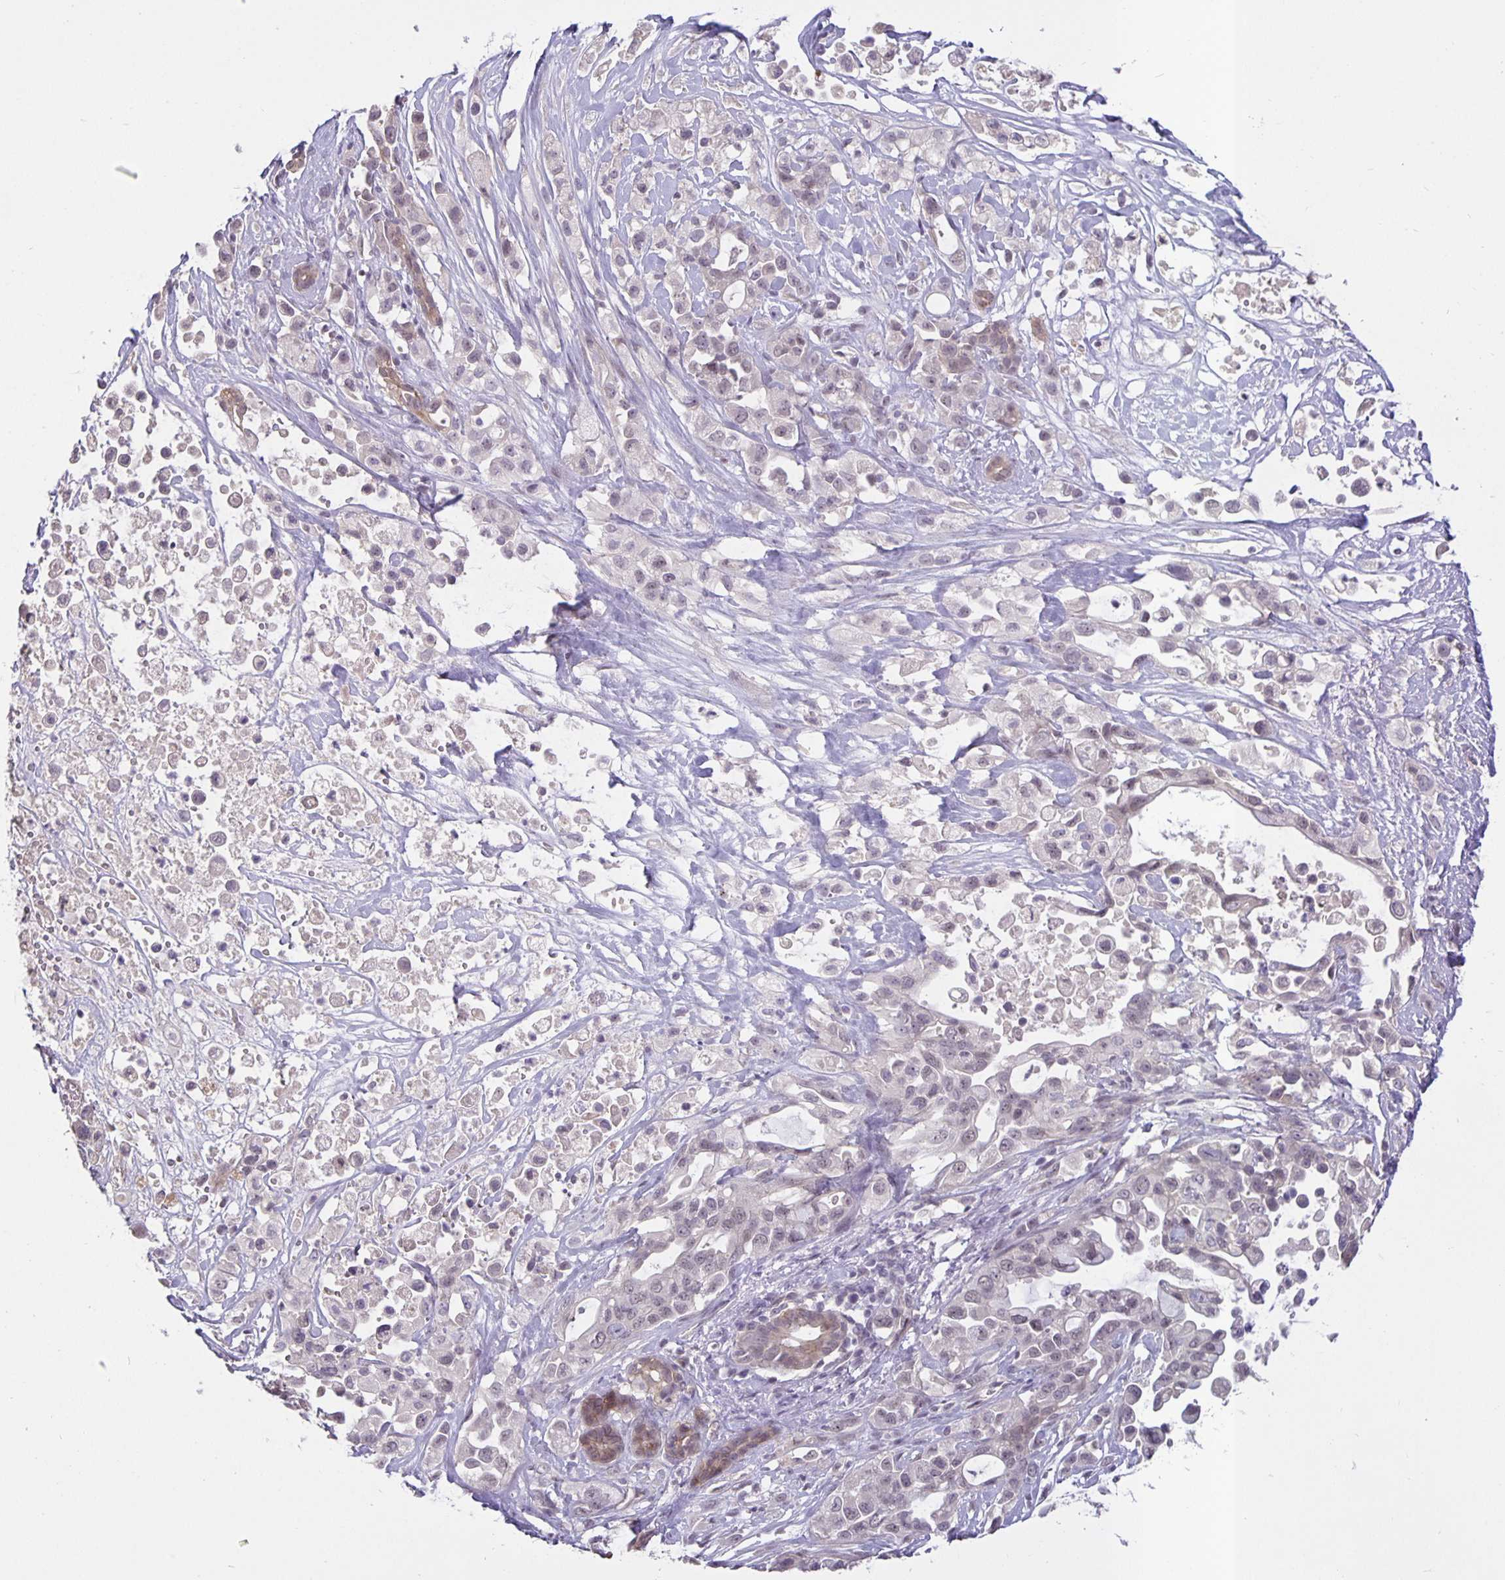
{"staining": {"intensity": "negative", "quantity": "none", "location": "none"}, "tissue": "pancreatic cancer", "cell_type": "Tumor cells", "image_type": "cancer", "snomed": [{"axis": "morphology", "description": "Adenocarcinoma, NOS"}, {"axis": "topography", "description": "Pancreas"}], "caption": "Tumor cells show no significant expression in adenocarcinoma (pancreatic).", "gene": "ARVCF", "patient": {"sex": "male", "age": 44}}